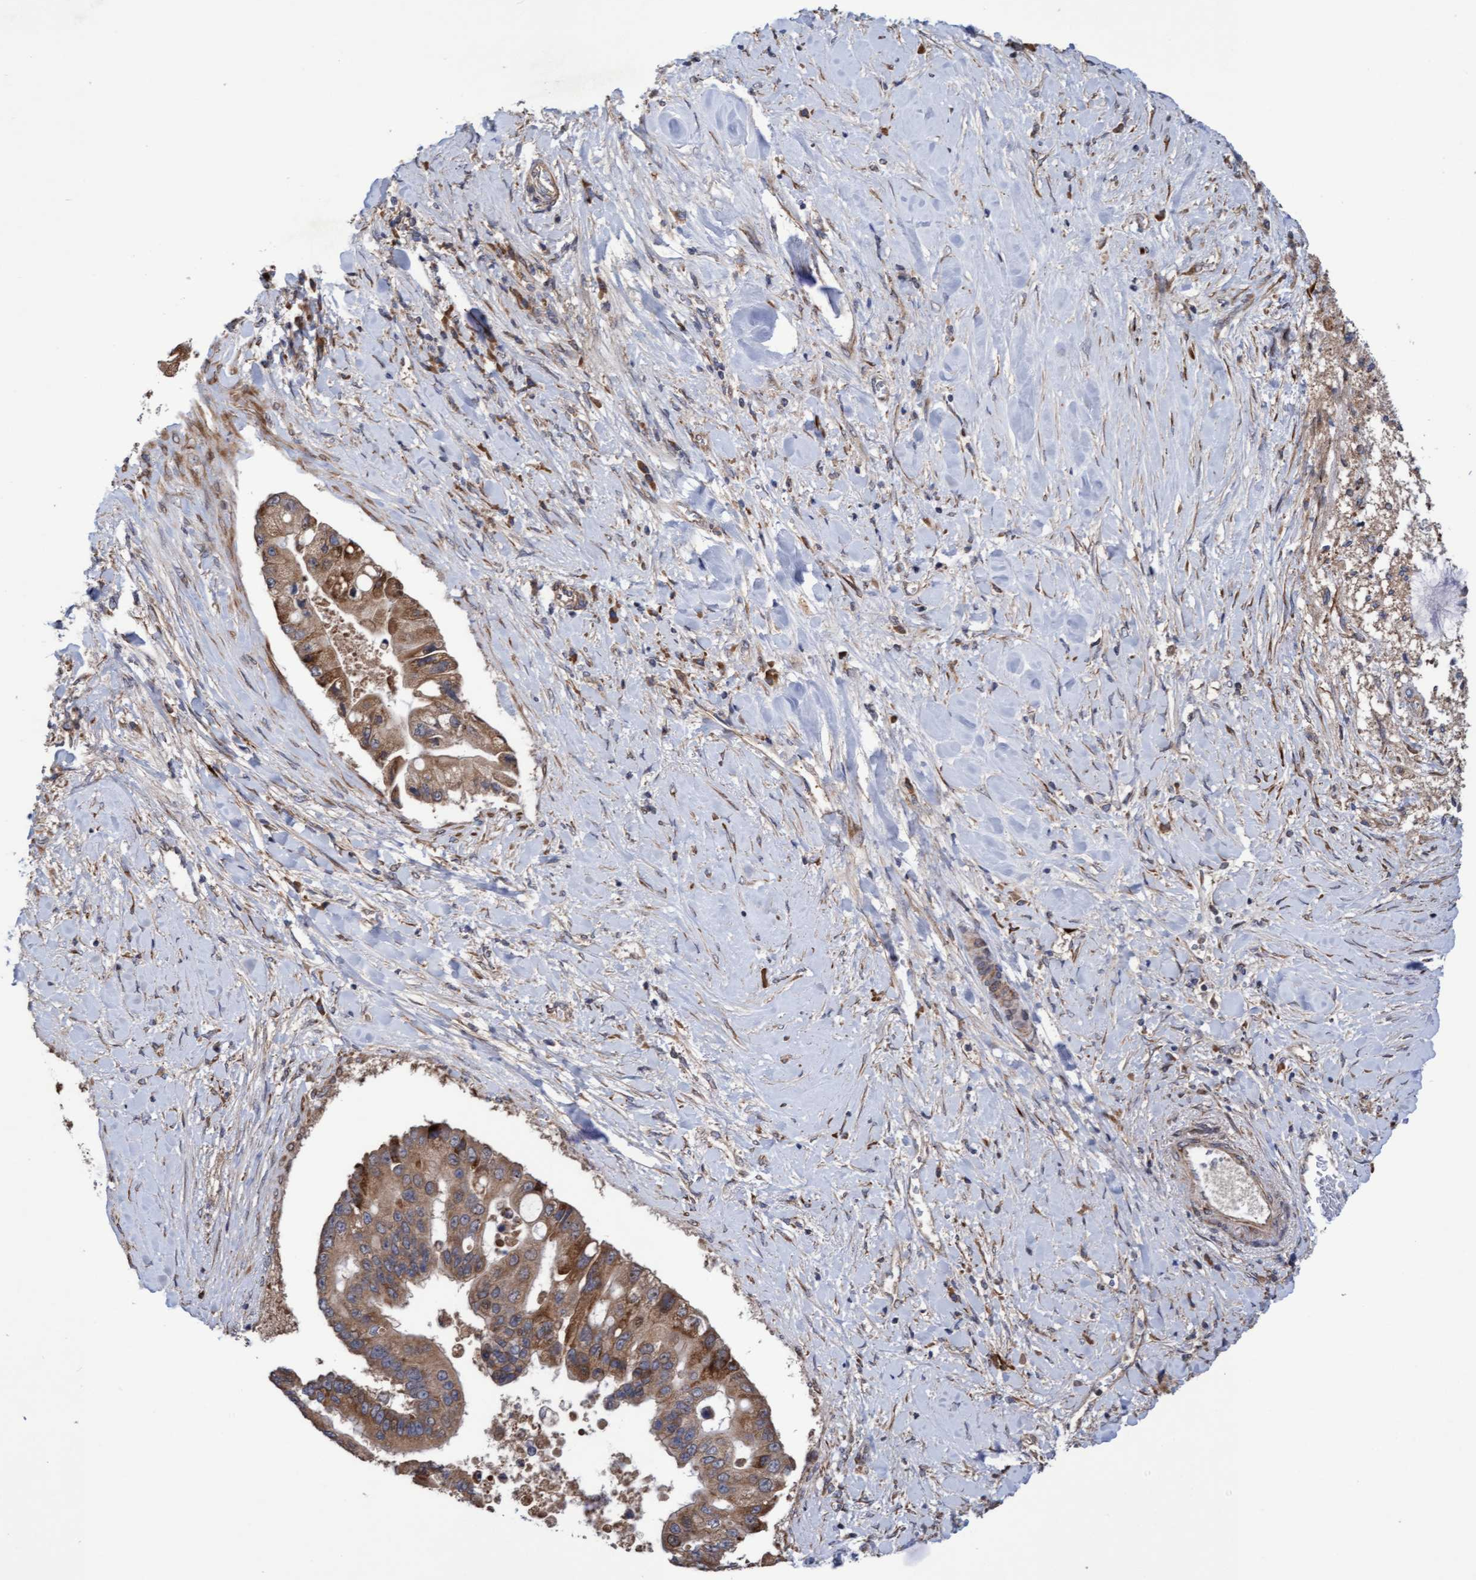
{"staining": {"intensity": "moderate", "quantity": ">75%", "location": "cytoplasmic/membranous"}, "tissue": "liver cancer", "cell_type": "Tumor cells", "image_type": "cancer", "snomed": [{"axis": "morphology", "description": "Cholangiocarcinoma"}, {"axis": "topography", "description": "Liver"}], "caption": "Protein positivity by IHC displays moderate cytoplasmic/membranous positivity in approximately >75% of tumor cells in cholangiocarcinoma (liver). Nuclei are stained in blue.", "gene": "ELP5", "patient": {"sex": "male", "age": 50}}